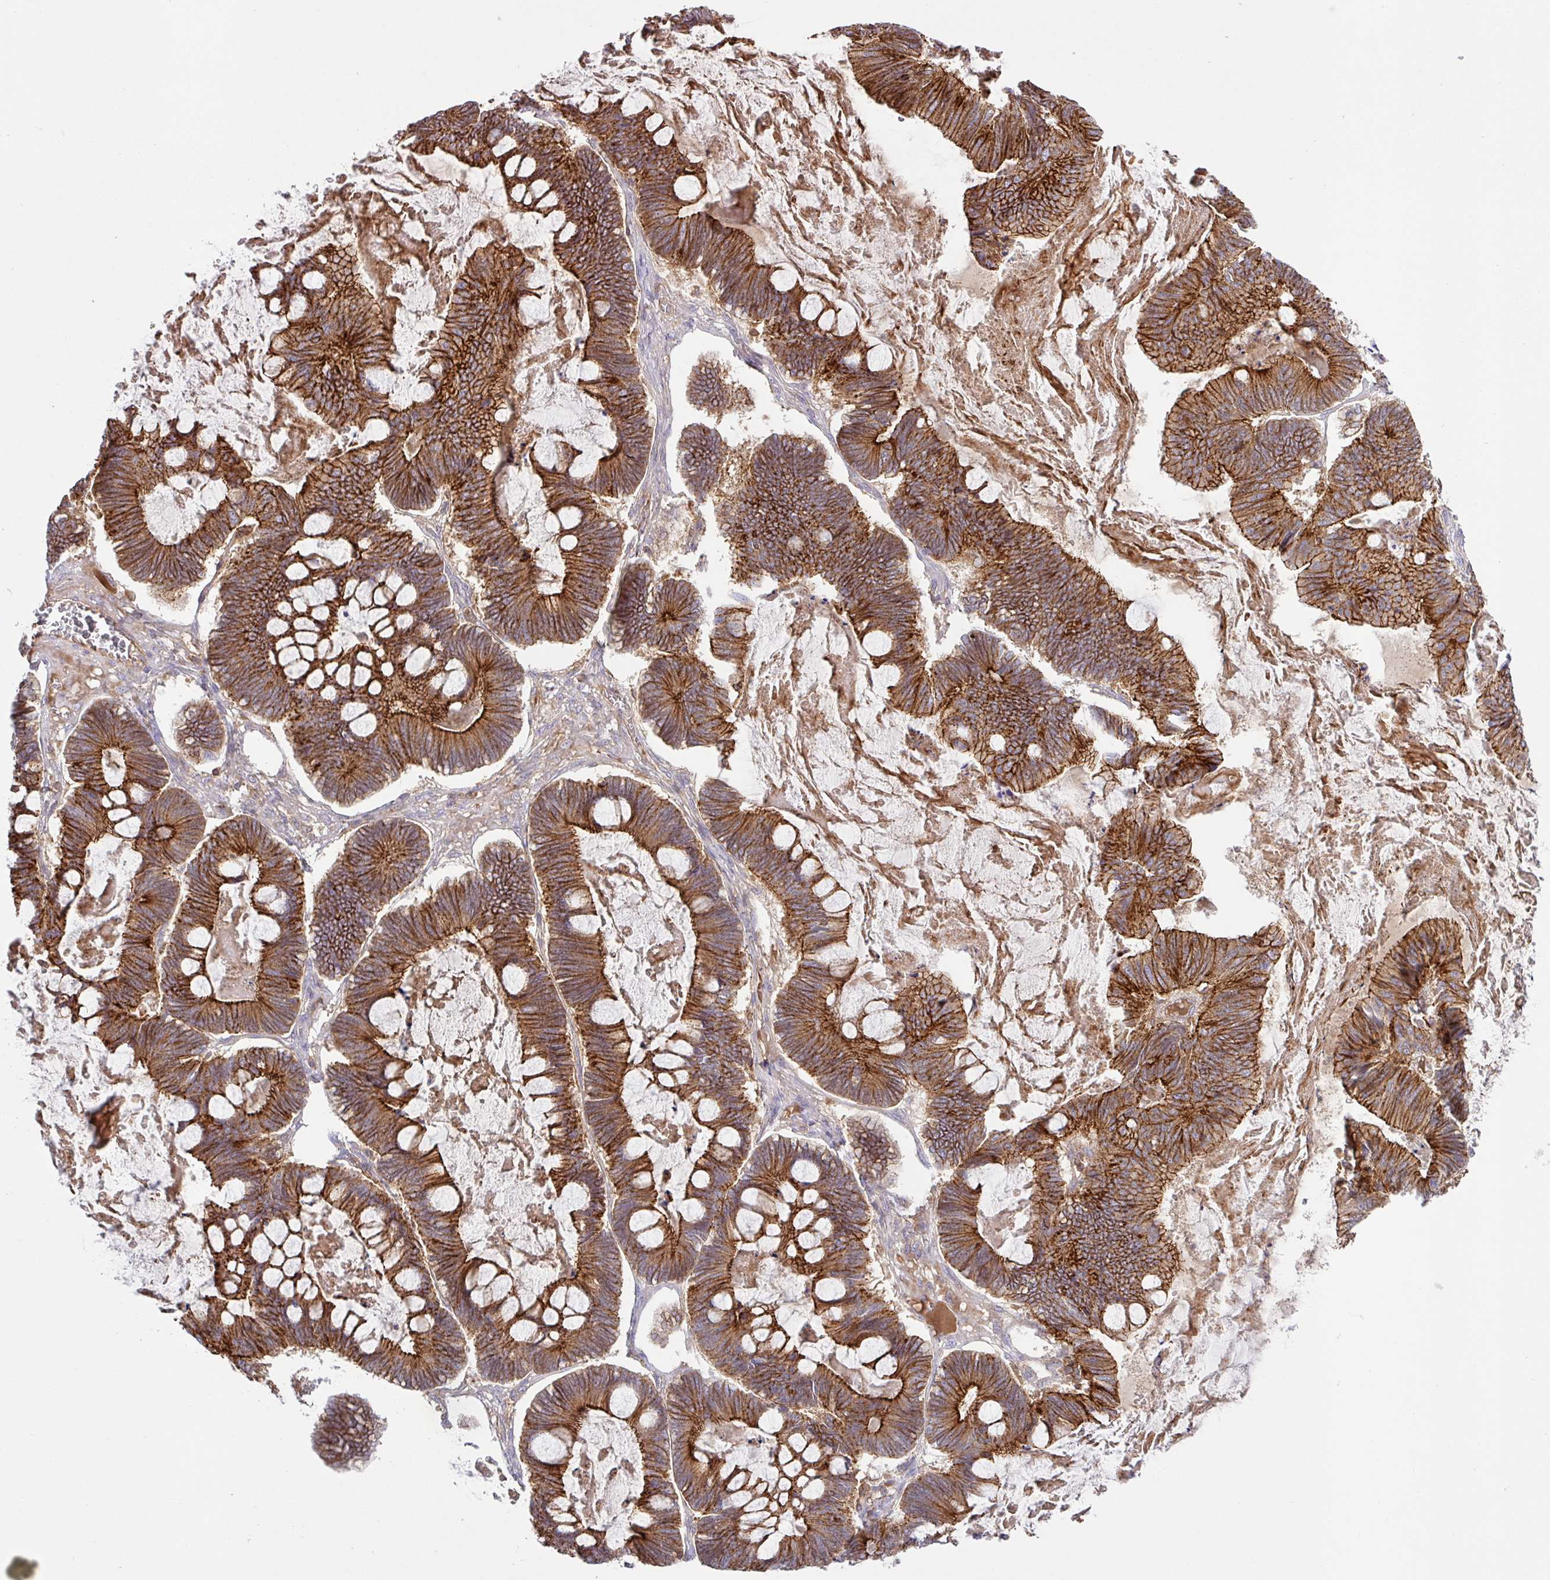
{"staining": {"intensity": "strong", "quantity": ">75%", "location": "cytoplasmic/membranous"}, "tissue": "ovarian cancer", "cell_type": "Tumor cells", "image_type": "cancer", "snomed": [{"axis": "morphology", "description": "Cystadenocarcinoma, mucinous, NOS"}, {"axis": "topography", "description": "Ovary"}], "caption": "Immunohistochemical staining of ovarian cancer (mucinous cystadenocarcinoma) displays high levels of strong cytoplasmic/membranous staining in approximately >75% of tumor cells. (DAB (3,3'-diaminobenzidine) = brown stain, brightfield microscopy at high magnification).", "gene": "RIC1", "patient": {"sex": "female", "age": 61}}